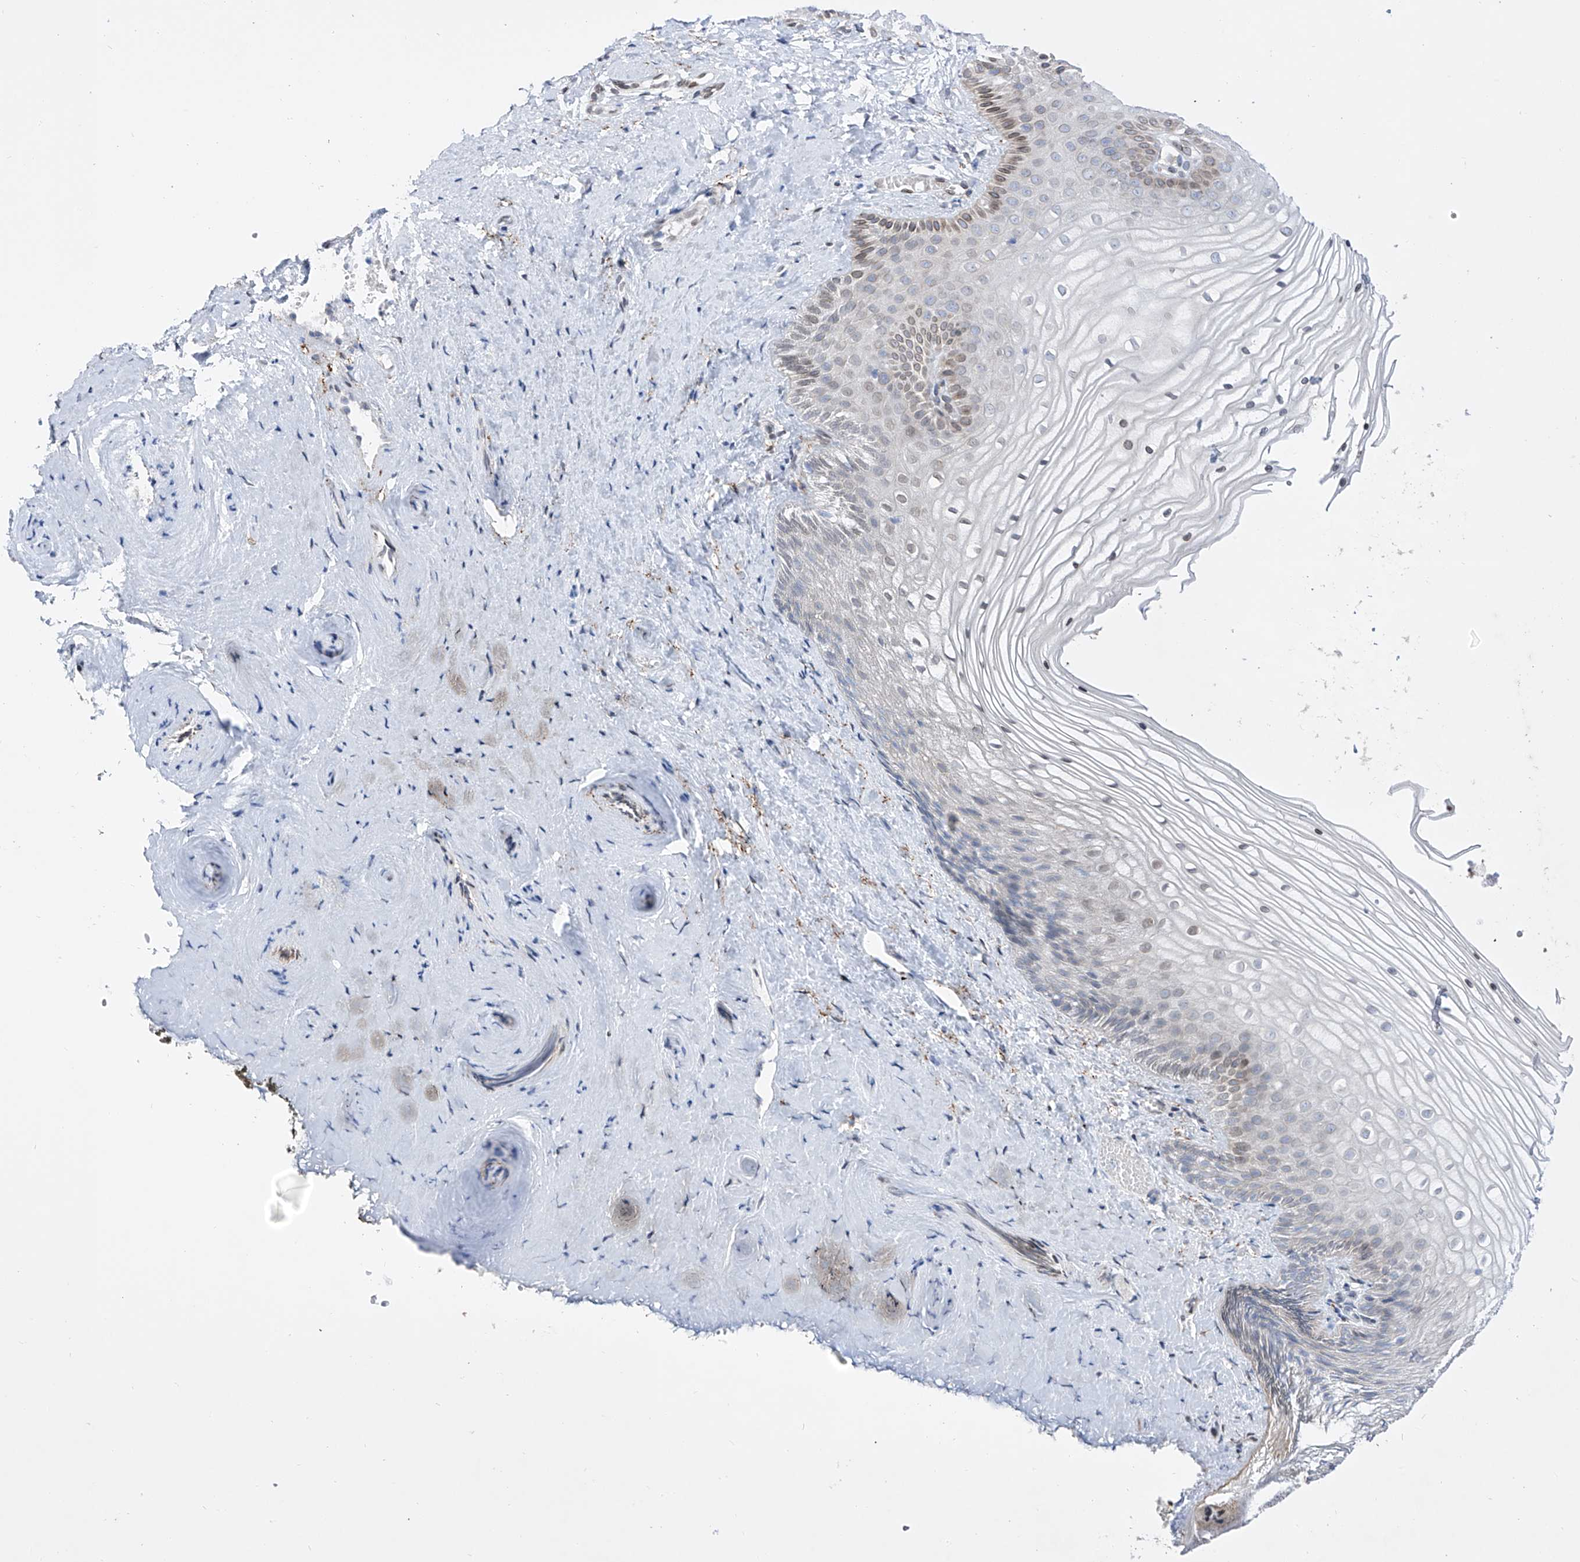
{"staining": {"intensity": "weak", "quantity": "<25%", "location": "cytoplasmic/membranous,nuclear"}, "tissue": "vagina", "cell_type": "Squamous epithelial cells", "image_type": "normal", "snomed": [{"axis": "morphology", "description": "Normal tissue, NOS"}, {"axis": "topography", "description": "Vagina"}, {"axis": "topography", "description": "Cervix"}], "caption": "There is no significant staining in squamous epithelial cells of vagina. The staining was performed using DAB (3,3'-diaminobenzidine) to visualize the protein expression in brown, while the nuclei were stained in blue with hematoxylin (Magnification: 20x).", "gene": "LCLAT1", "patient": {"sex": "female", "age": 40}}